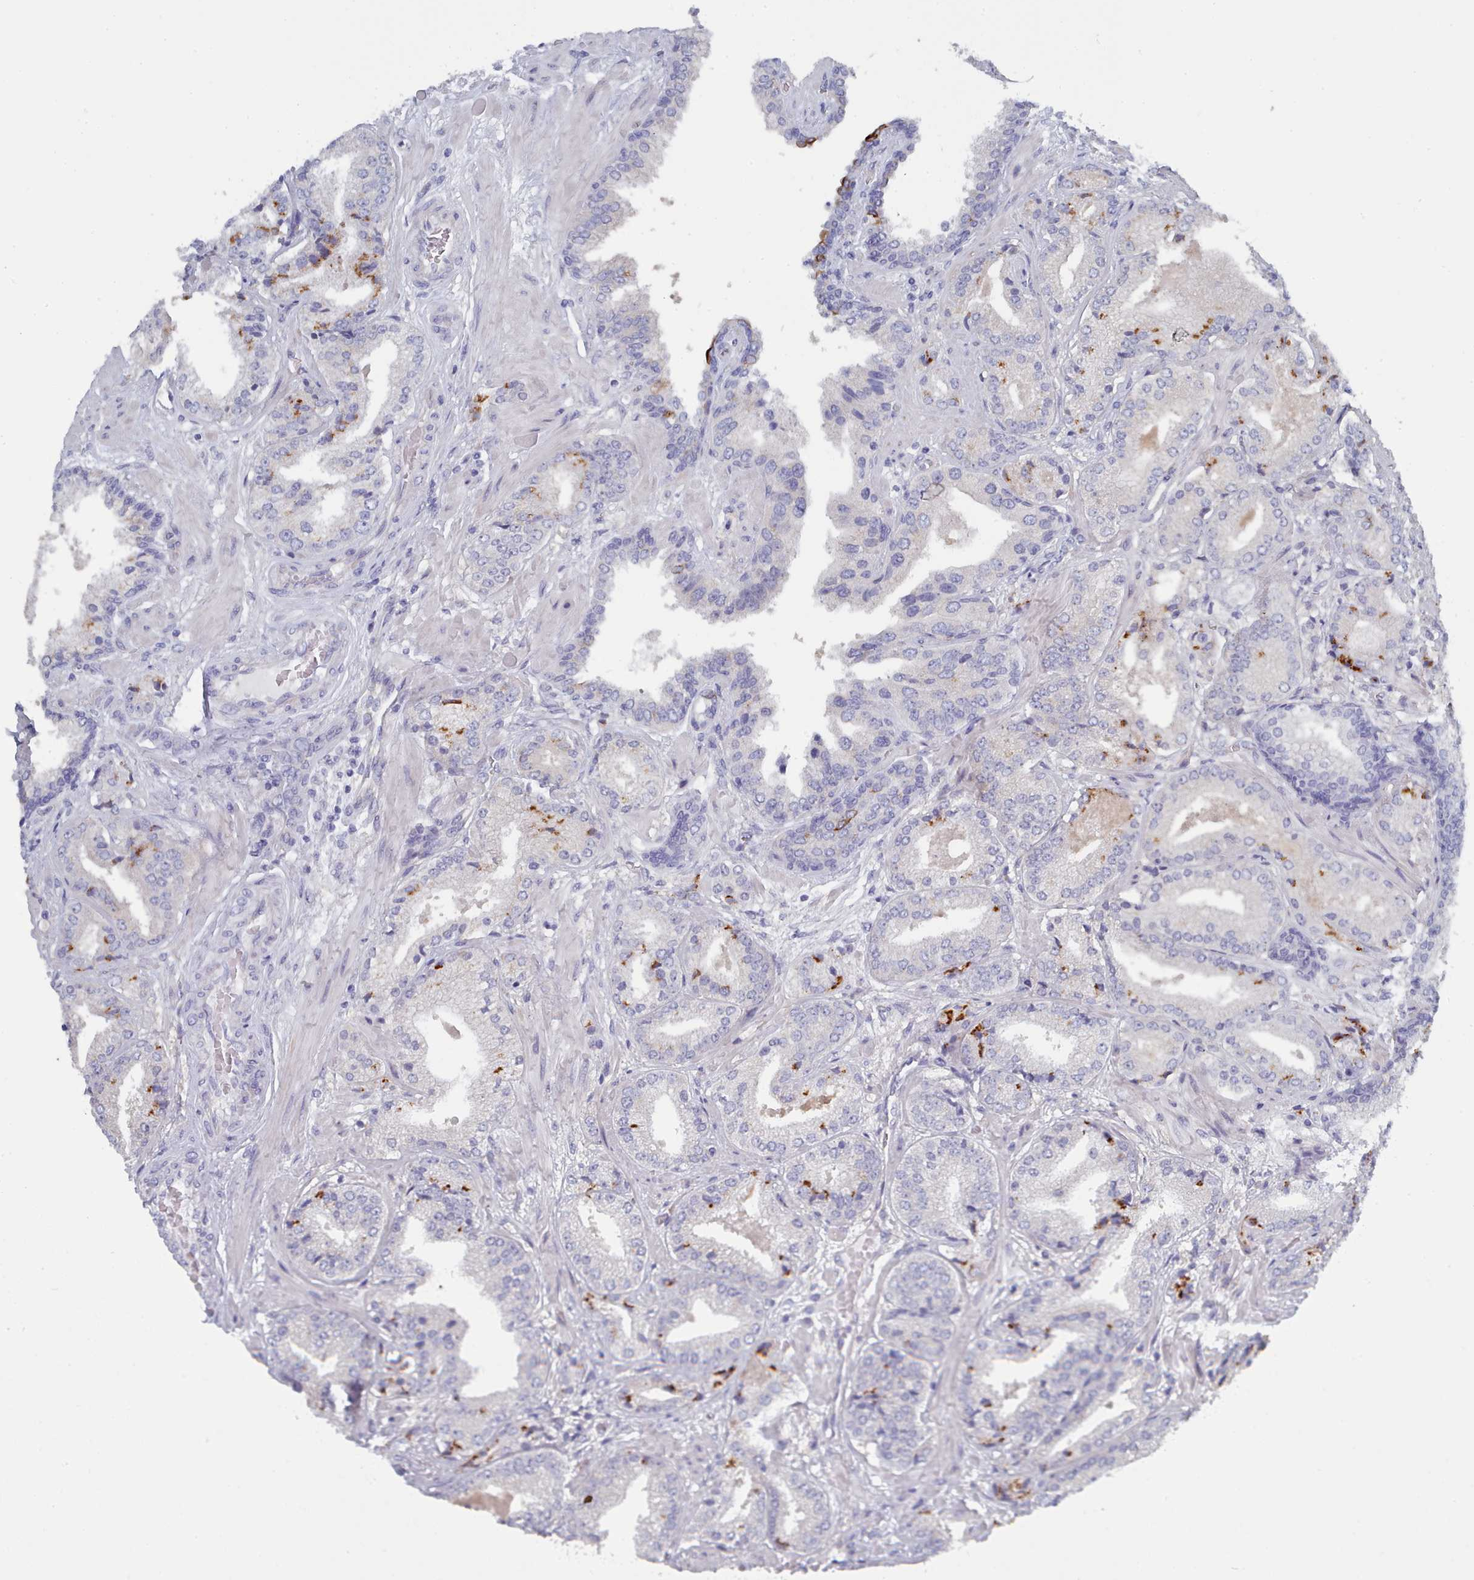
{"staining": {"intensity": "strong", "quantity": "<25%", "location": "cytoplasmic/membranous"}, "tissue": "prostate cancer", "cell_type": "Tumor cells", "image_type": "cancer", "snomed": [{"axis": "morphology", "description": "Adenocarcinoma, High grade"}, {"axis": "topography", "description": "Prostate"}], "caption": "IHC image of adenocarcinoma (high-grade) (prostate) stained for a protein (brown), which shows medium levels of strong cytoplasmic/membranous expression in approximately <25% of tumor cells.", "gene": "PDE4C", "patient": {"sex": "male", "age": 63}}